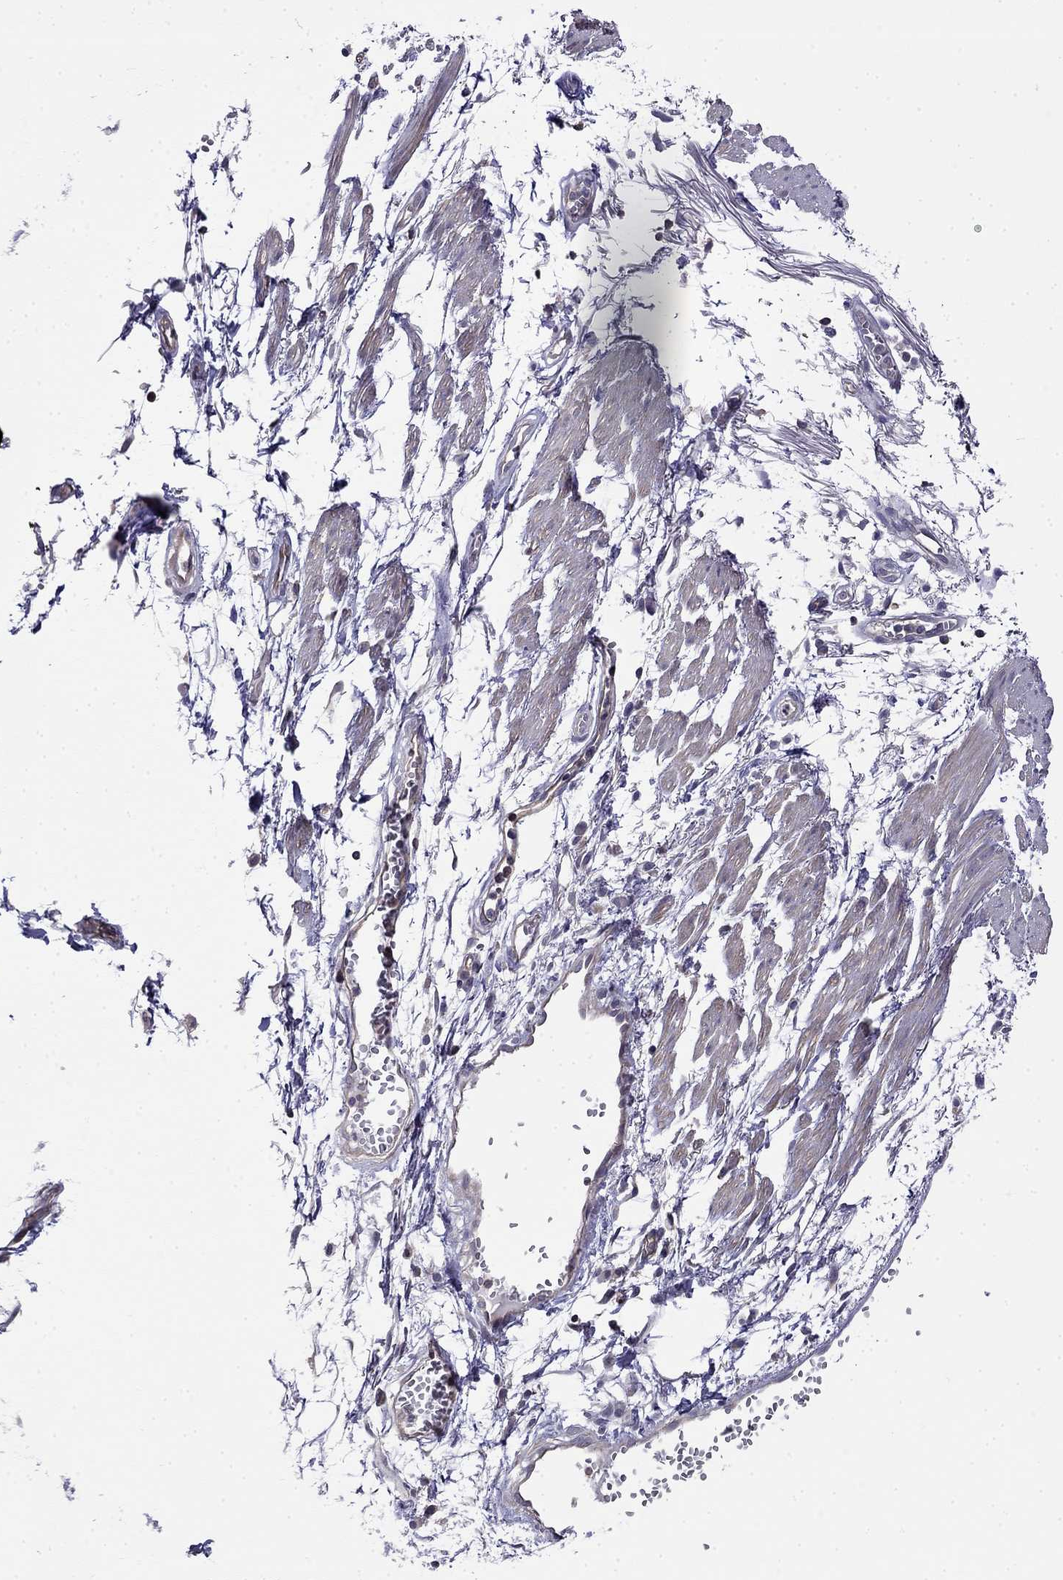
{"staining": {"intensity": "negative", "quantity": "none", "location": "none"}, "tissue": "soft tissue", "cell_type": "Chondrocytes", "image_type": "normal", "snomed": [{"axis": "morphology", "description": "Normal tissue, NOS"}, {"axis": "morphology", "description": "Squamous cell carcinoma, NOS"}, {"axis": "topography", "description": "Cartilage tissue"}, {"axis": "topography", "description": "Lung"}], "caption": "A high-resolution image shows IHC staining of unremarkable soft tissue, which shows no significant staining in chondrocytes.", "gene": "GUCA1B", "patient": {"sex": "male", "age": 66}}